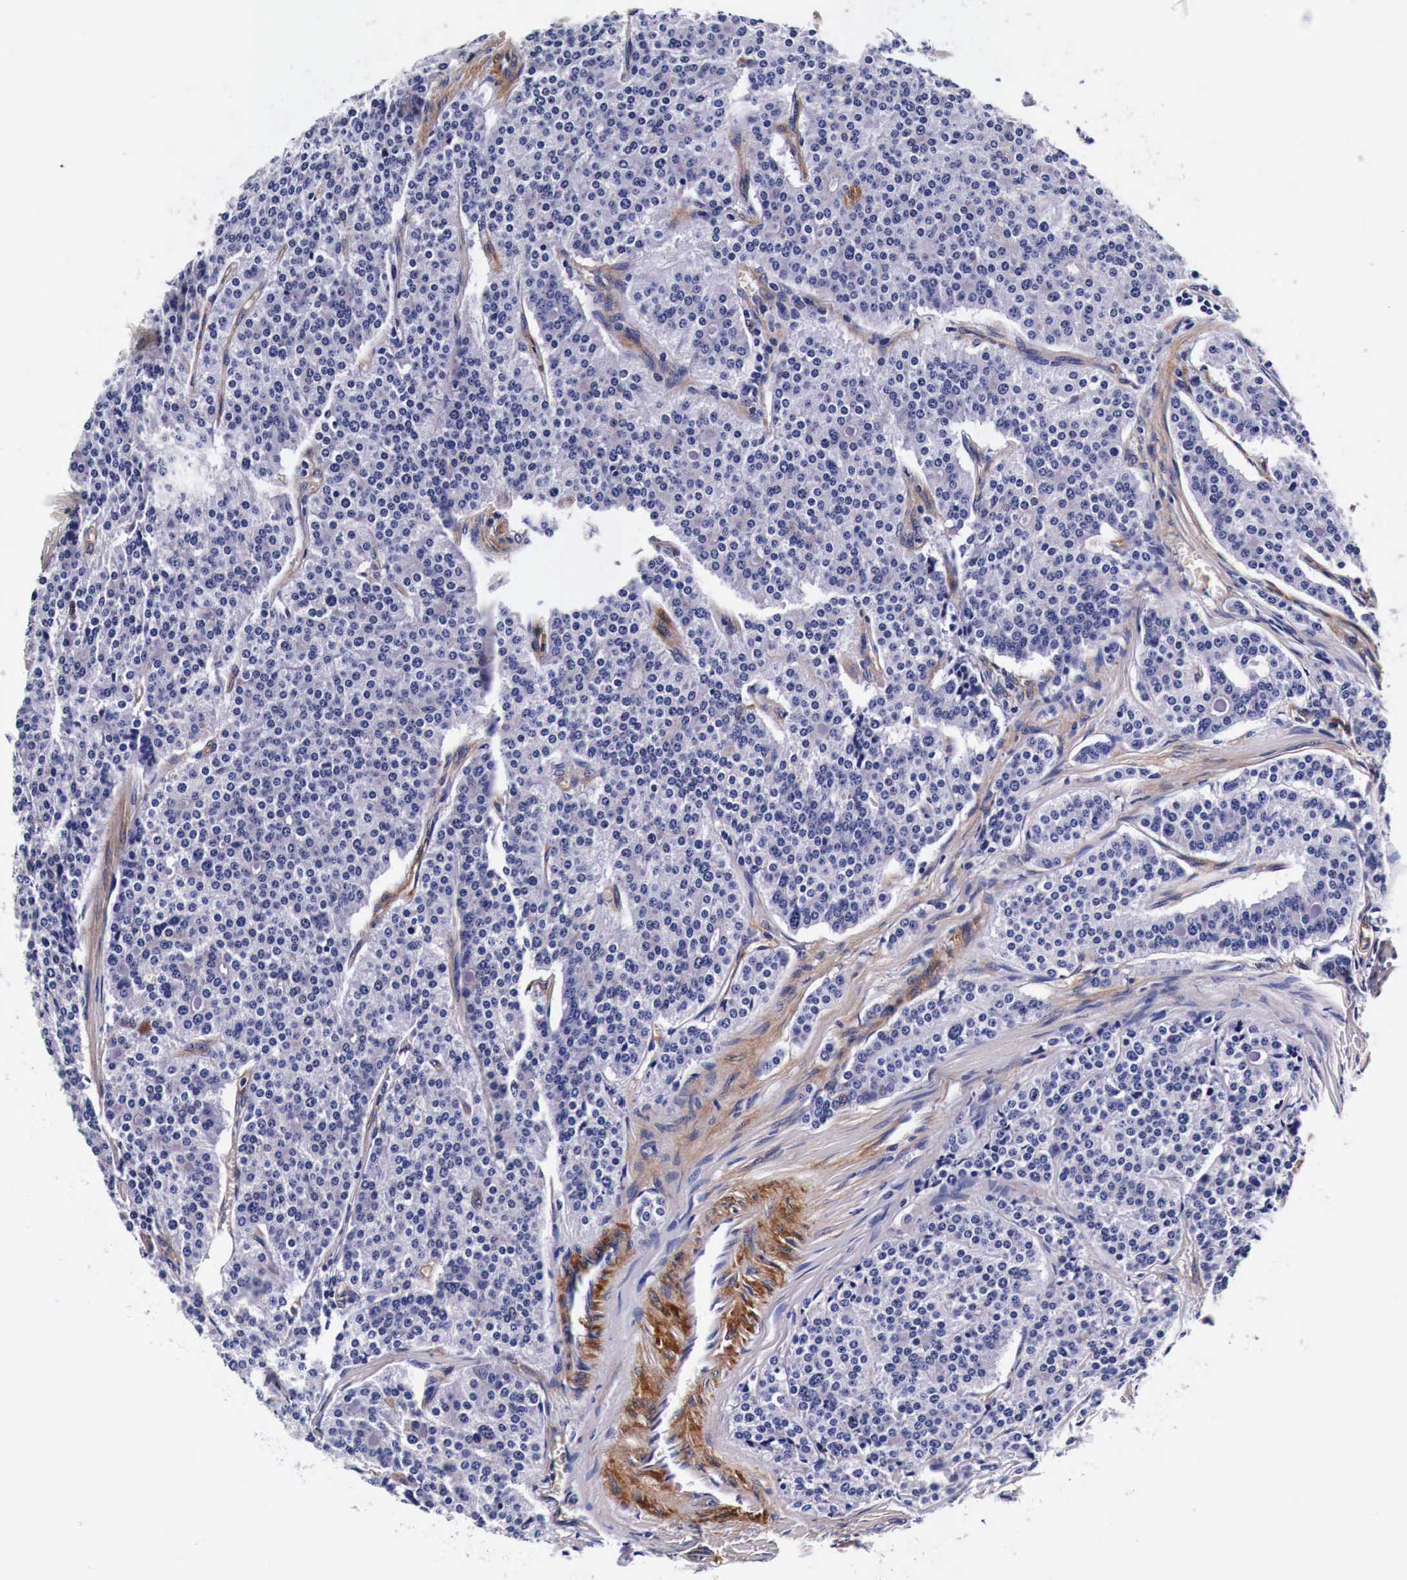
{"staining": {"intensity": "negative", "quantity": "none", "location": "none"}, "tissue": "carcinoid", "cell_type": "Tumor cells", "image_type": "cancer", "snomed": [{"axis": "morphology", "description": "Carcinoid, malignant, NOS"}, {"axis": "topography", "description": "Small intestine"}], "caption": "Tumor cells show no significant protein staining in carcinoid (malignant).", "gene": "HSPB1", "patient": {"sex": "male", "age": 63}}